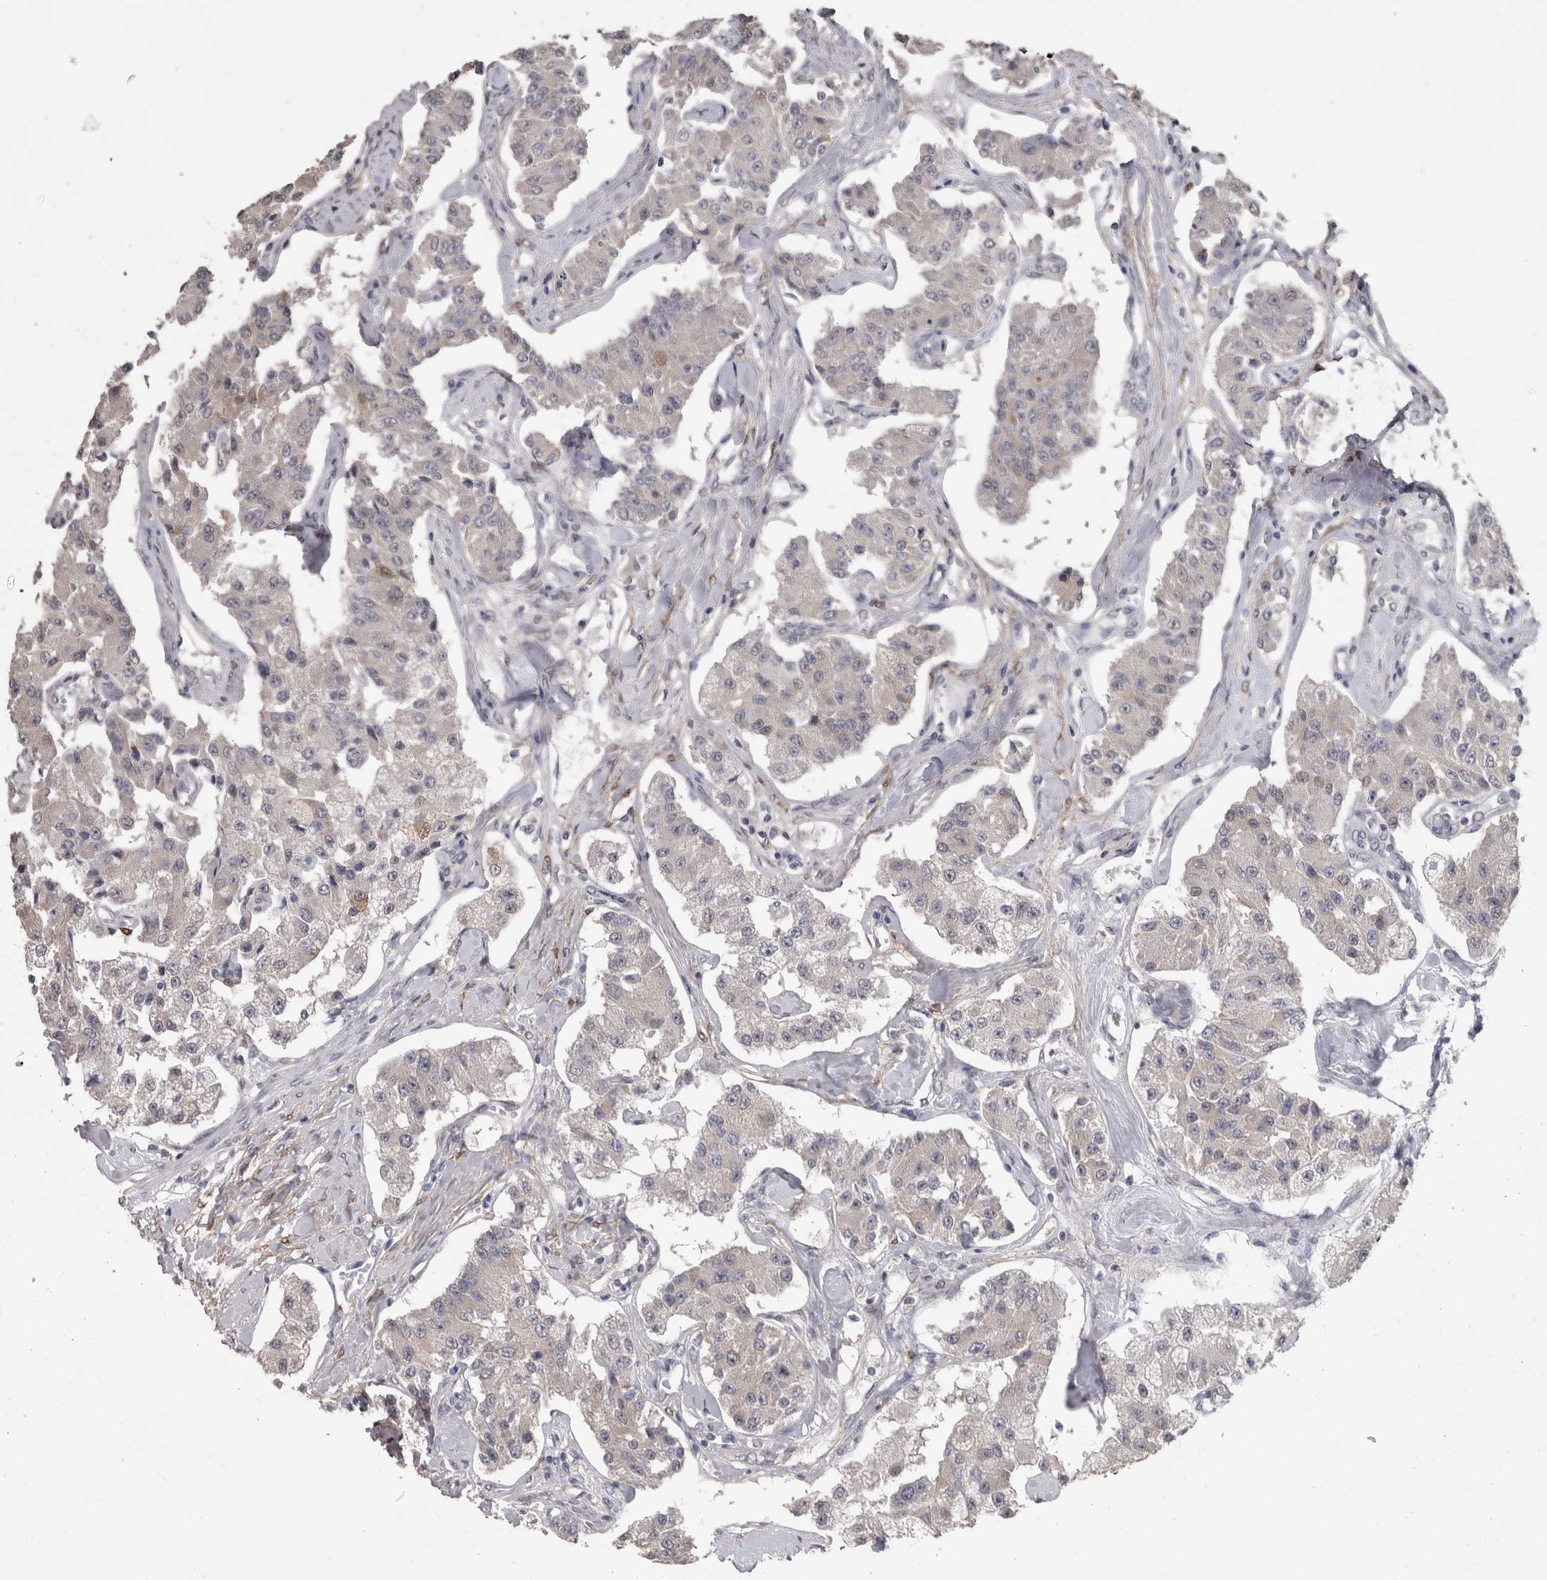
{"staining": {"intensity": "negative", "quantity": "none", "location": "none"}, "tissue": "carcinoid", "cell_type": "Tumor cells", "image_type": "cancer", "snomed": [{"axis": "morphology", "description": "Carcinoid, malignant, NOS"}, {"axis": "topography", "description": "Pancreas"}], "caption": "DAB (3,3'-diaminobenzidine) immunohistochemical staining of carcinoid (malignant) exhibits no significant expression in tumor cells. Nuclei are stained in blue.", "gene": "DDX6", "patient": {"sex": "male", "age": 41}}